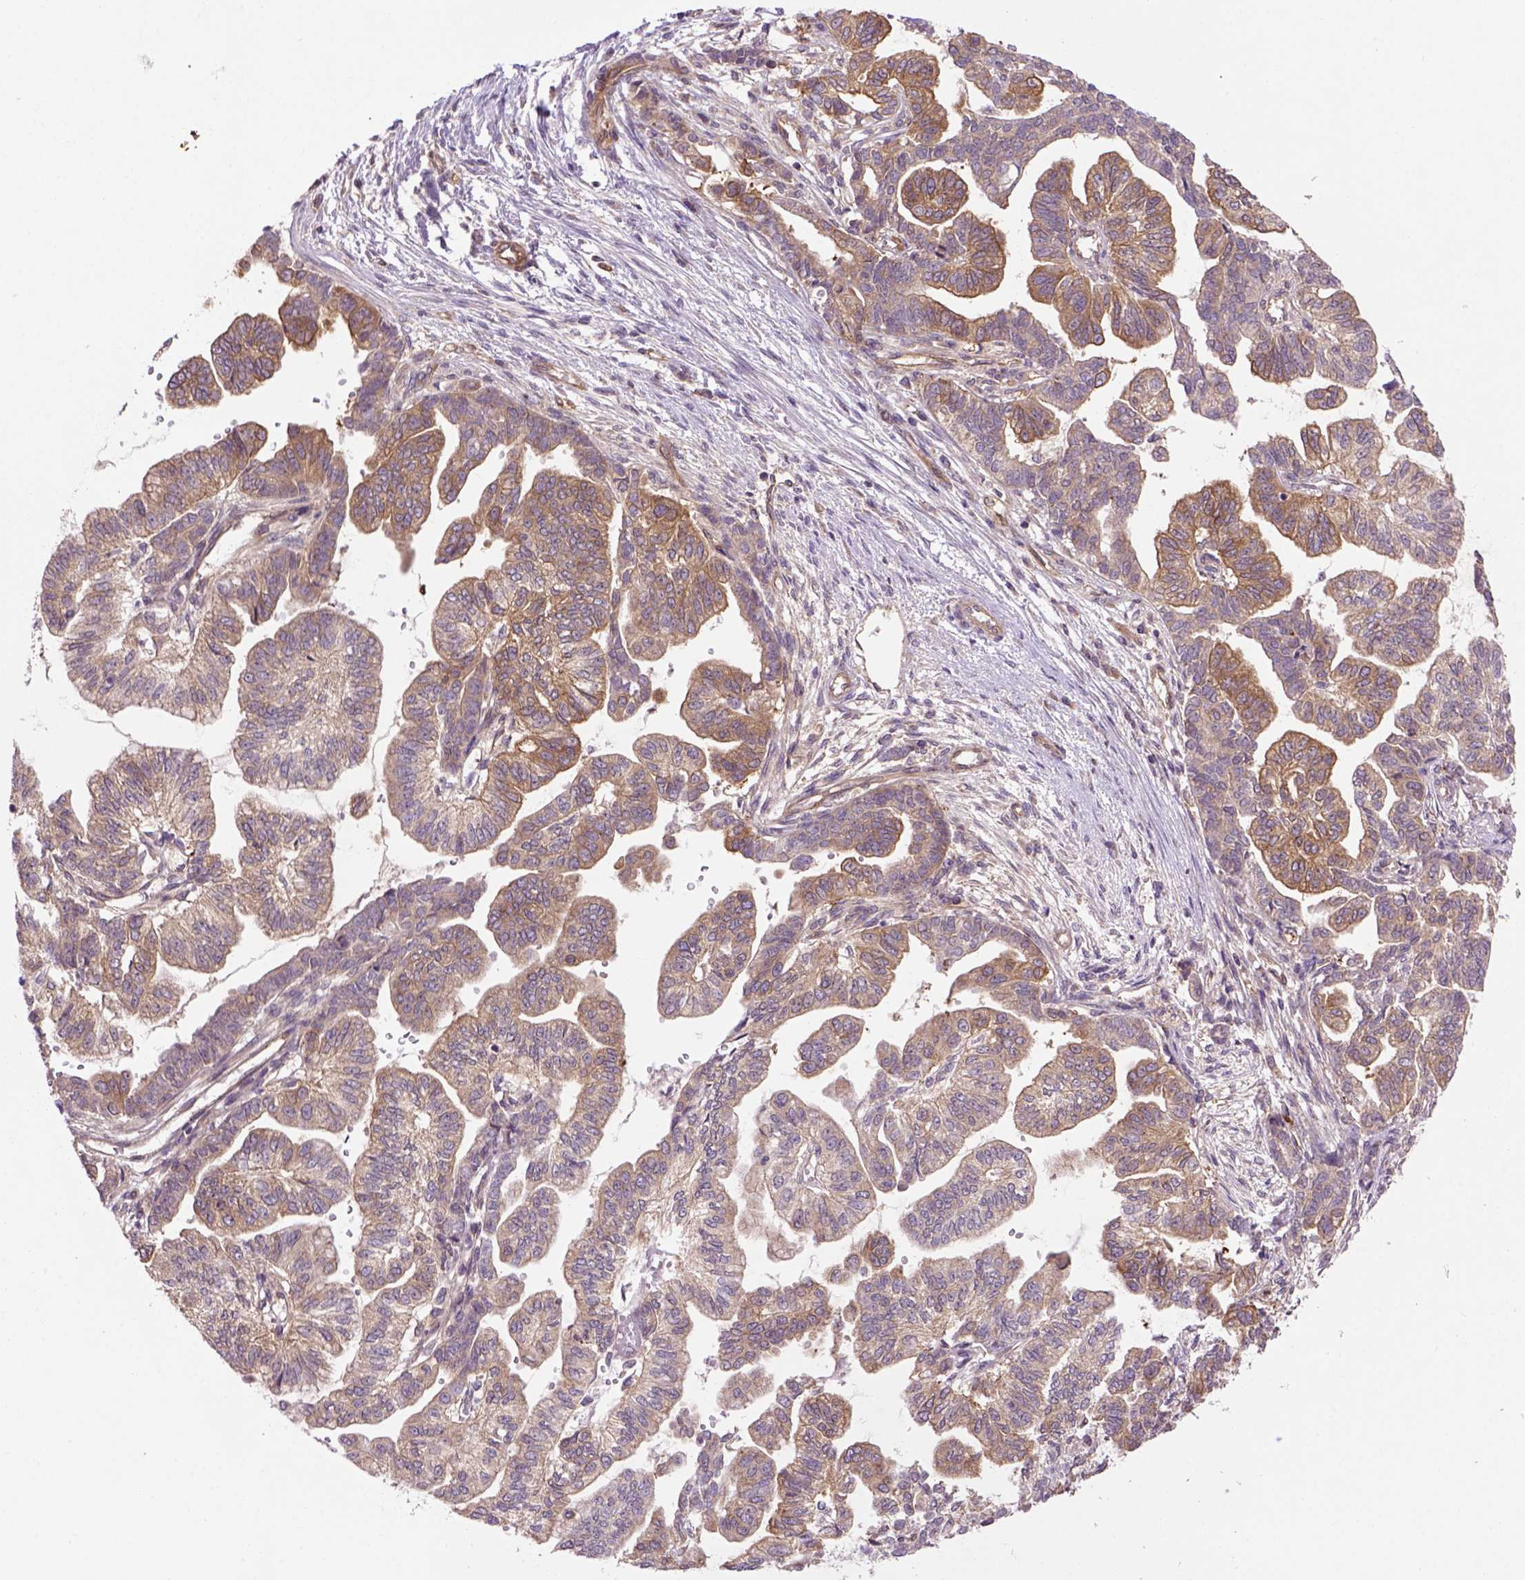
{"staining": {"intensity": "moderate", "quantity": ">75%", "location": "cytoplasmic/membranous"}, "tissue": "stomach cancer", "cell_type": "Tumor cells", "image_type": "cancer", "snomed": [{"axis": "morphology", "description": "Adenocarcinoma, NOS"}, {"axis": "topography", "description": "Stomach"}], "caption": "A brown stain shows moderate cytoplasmic/membranous expression of a protein in stomach adenocarcinoma tumor cells. (IHC, brightfield microscopy, high magnification).", "gene": "CASKIN2", "patient": {"sex": "male", "age": 83}}